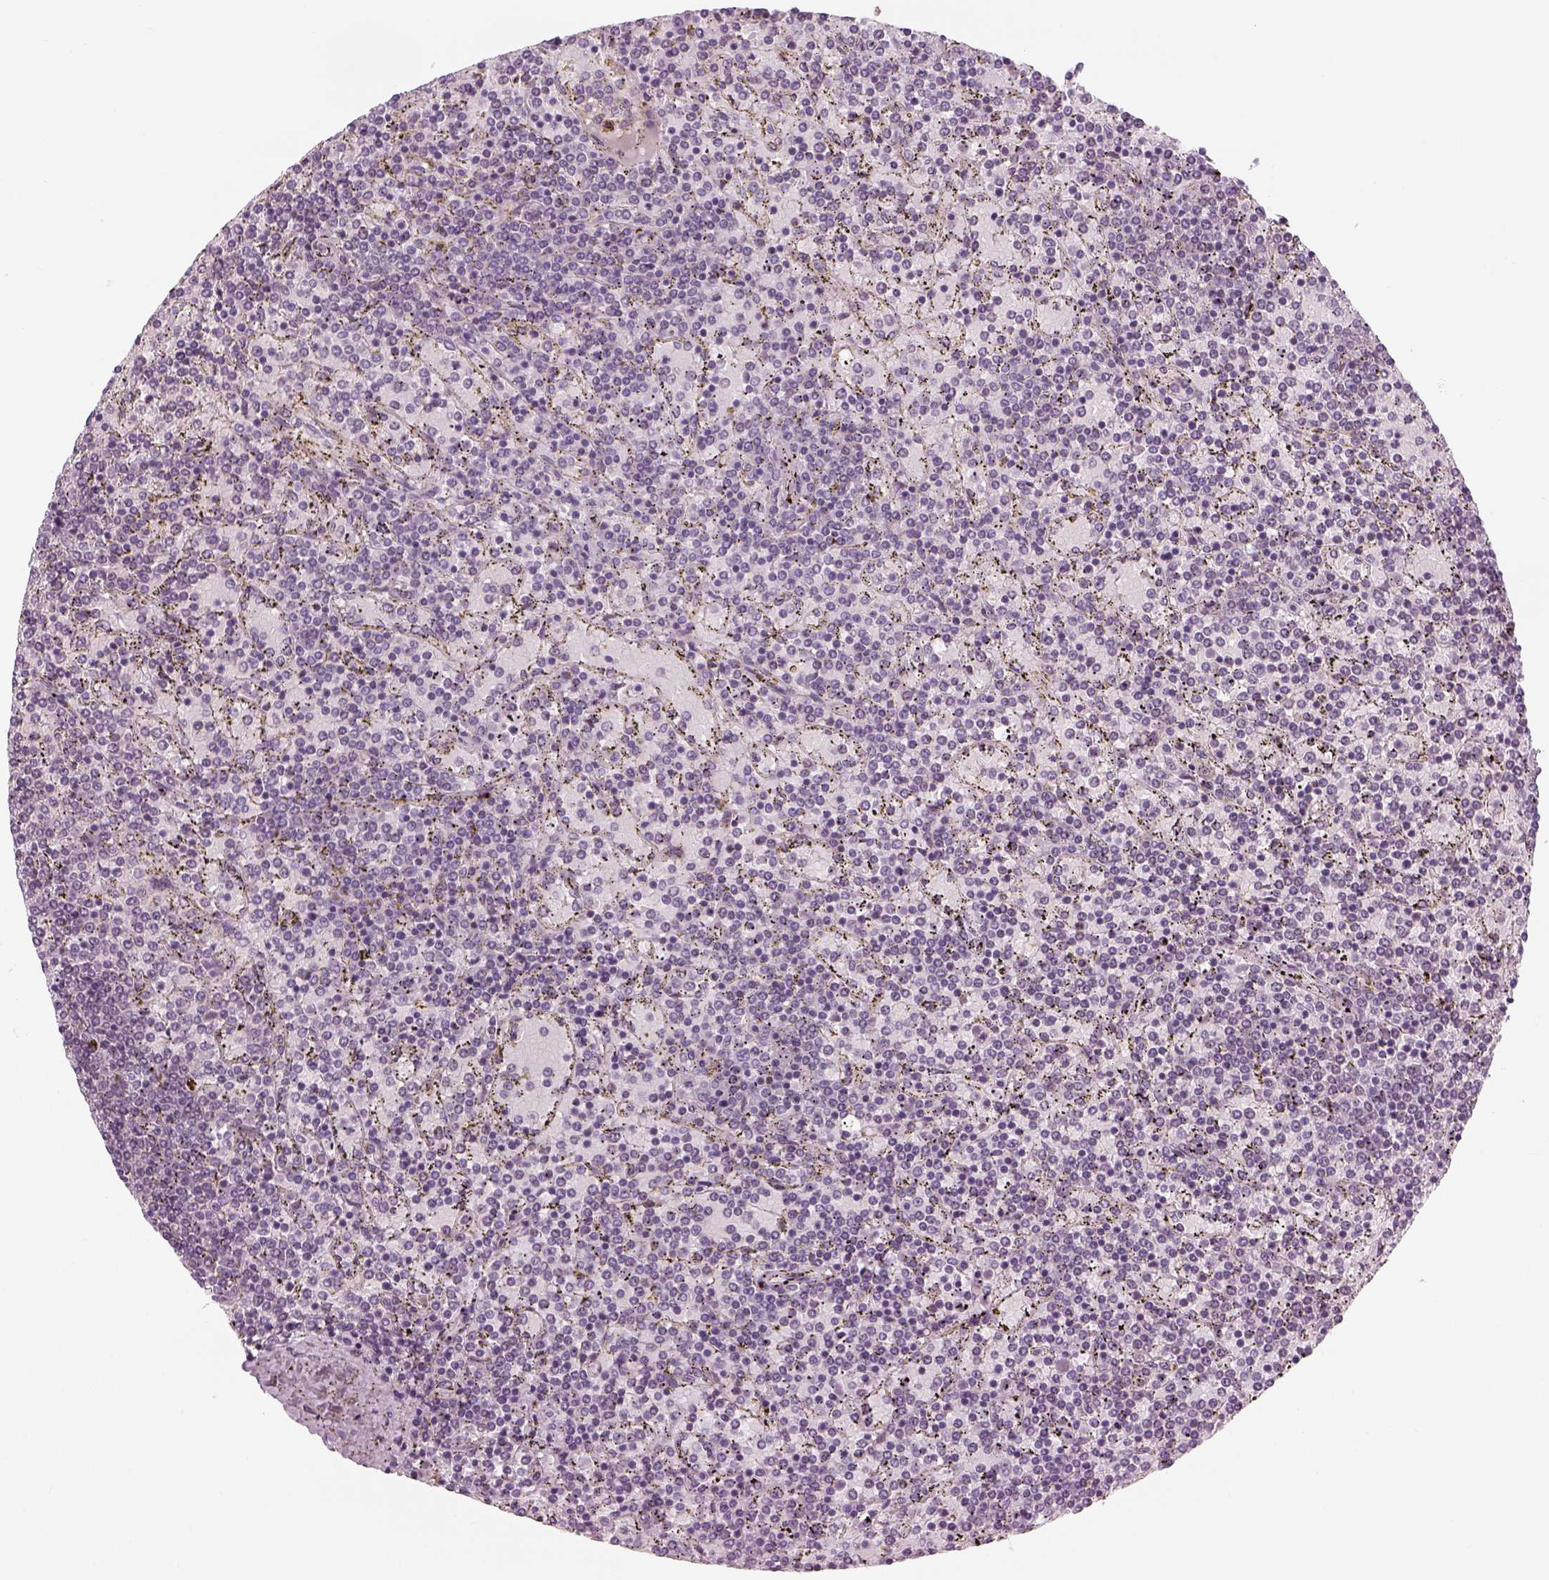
{"staining": {"intensity": "negative", "quantity": "none", "location": "none"}, "tissue": "lymphoma", "cell_type": "Tumor cells", "image_type": "cancer", "snomed": [{"axis": "morphology", "description": "Malignant lymphoma, non-Hodgkin's type, Low grade"}, {"axis": "topography", "description": "Spleen"}], "caption": "Tumor cells show no significant protein expression in low-grade malignant lymphoma, non-Hodgkin's type.", "gene": "LRRIQ3", "patient": {"sex": "female", "age": 77}}